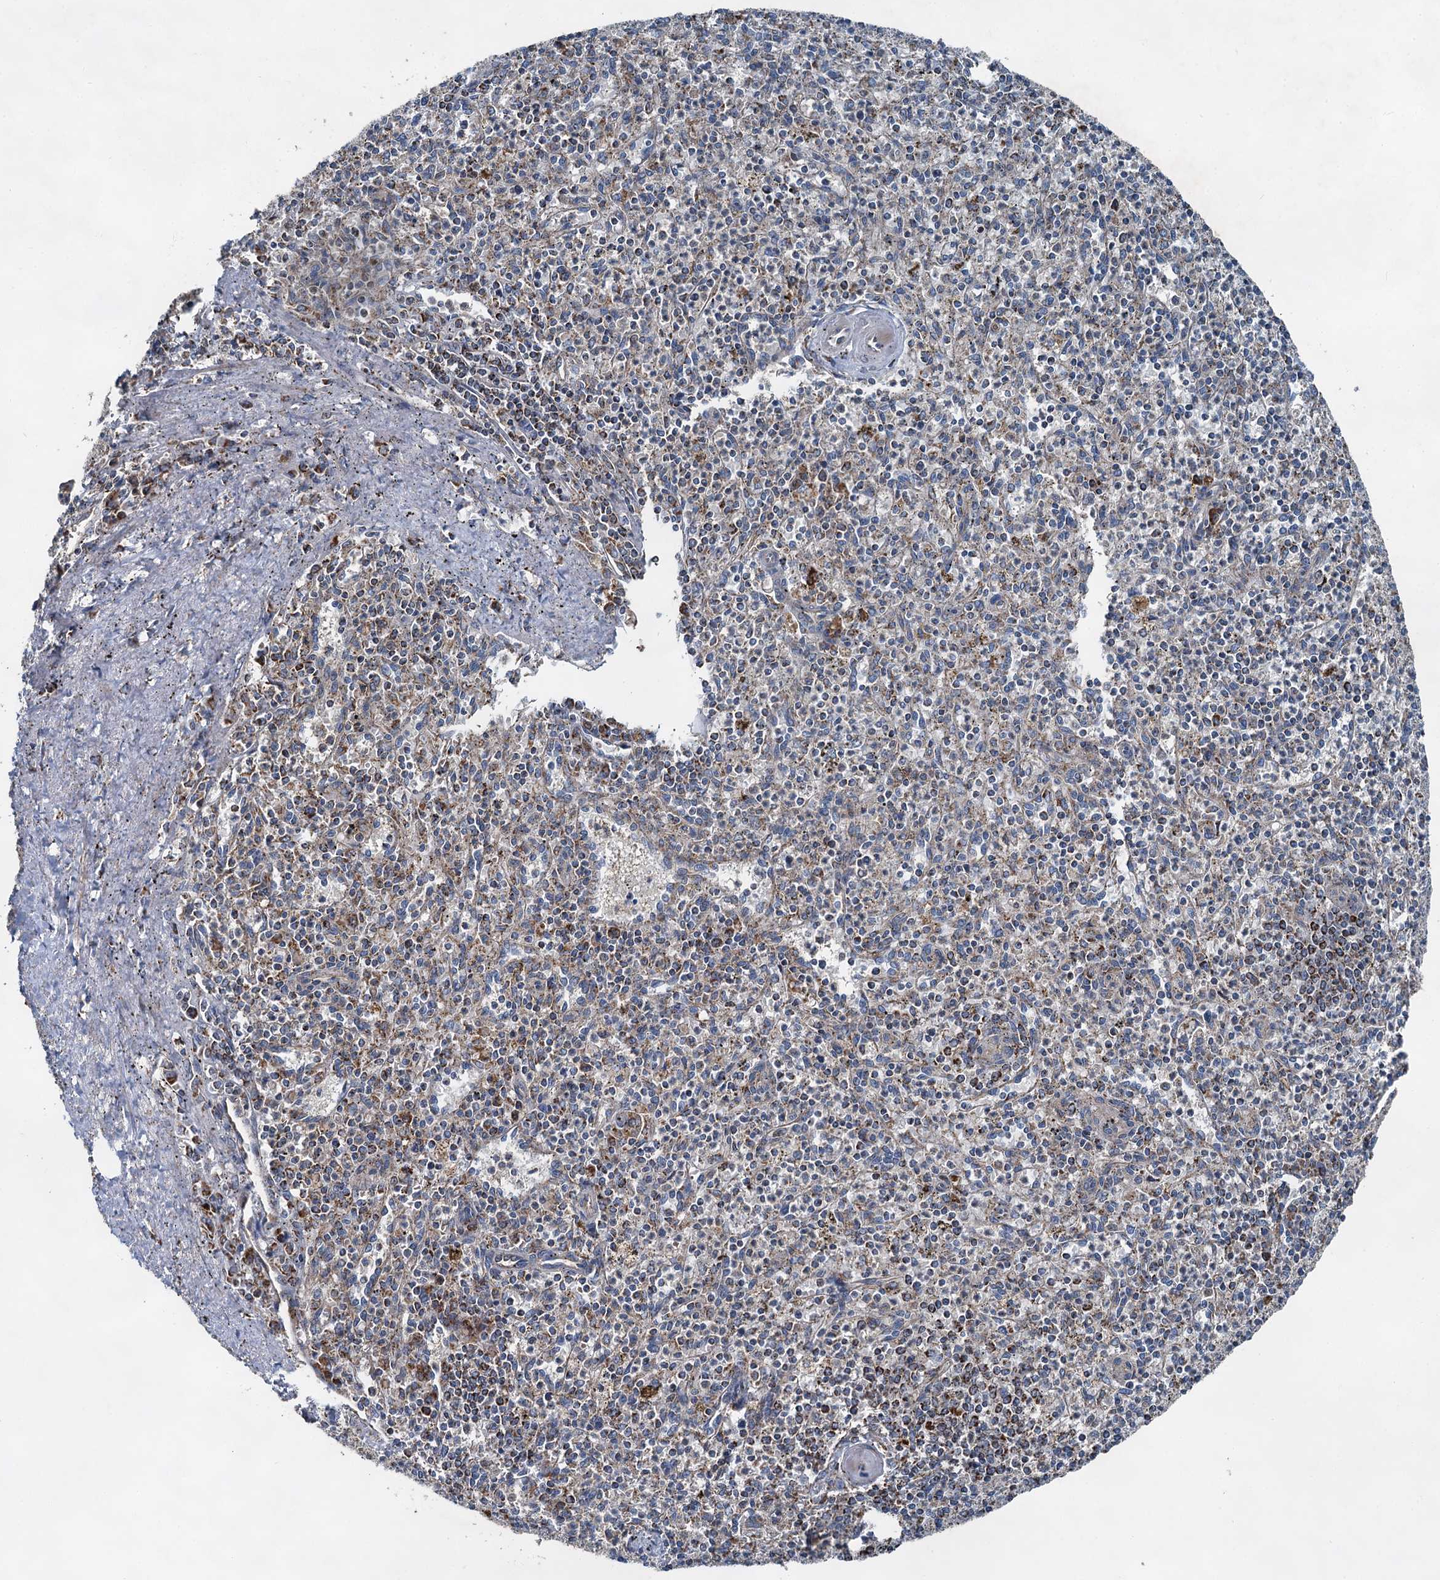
{"staining": {"intensity": "moderate", "quantity": "25%-75%", "location": "cytoplasmic/membranous"}, "tissue": "spleen", "cell_type": "Cells in red pulp", "image_type": "normal", "snomed": [{"axis": "morphology", "description": "Normal tissue, NOS"}, {"axis": "topography", "description": "Spleen"}], "caption": "A high-resolution photomicrograph shows IHC staining of normal spleen, which exhibits moderate cytoplasmic/membranous expression in about 25%-75% of cells in red pulp.", "gene": "HAUS2", "patient": {"sex": "male", "age": 72}}